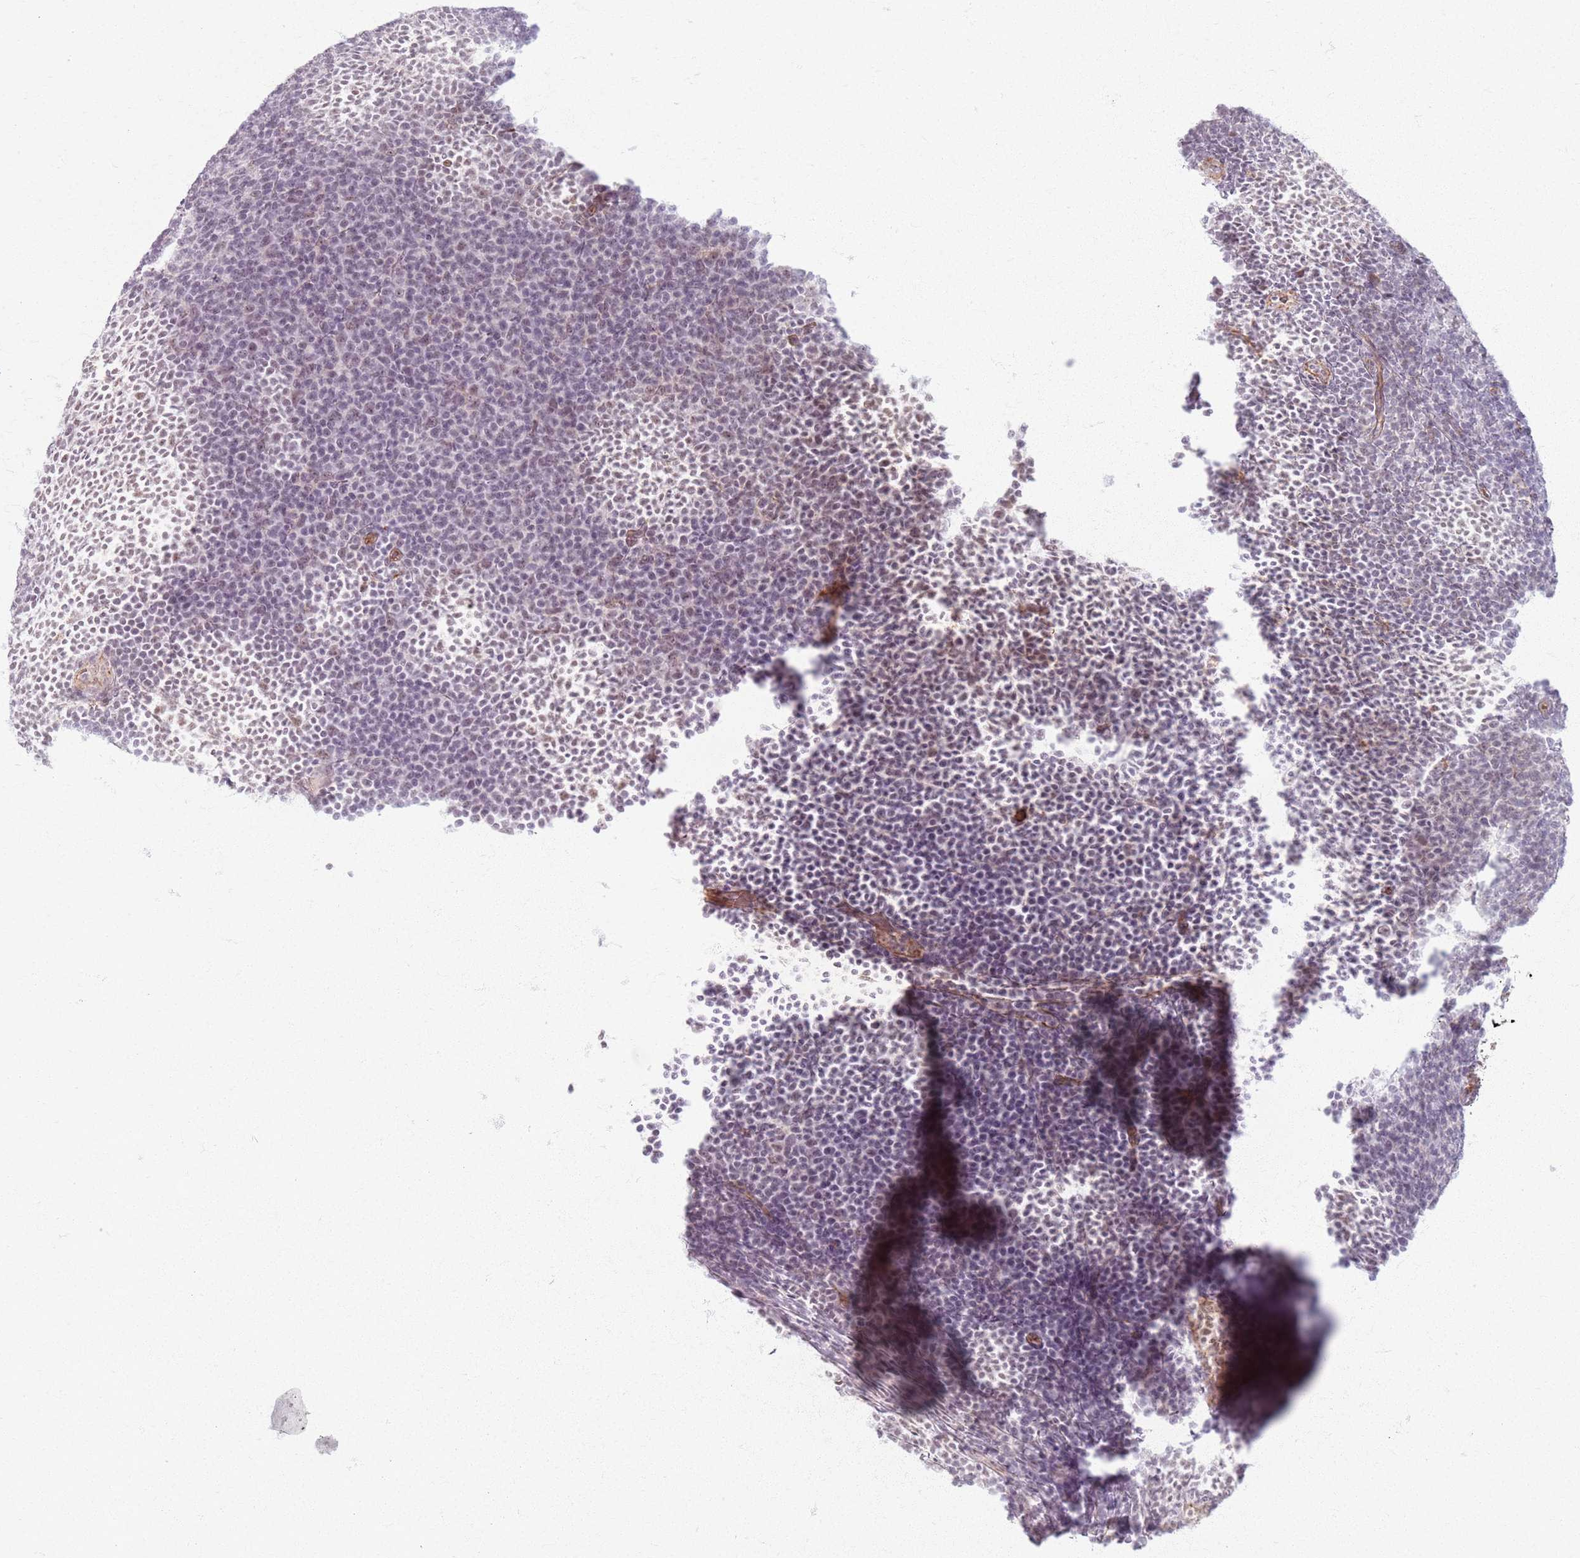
{"staining": {"intensity": "negative", "quantity": "none", "location": "none"}, "tissue": "lymphoma", "cell_type": "Tumor cells", "image_type": "cancer", "snomed": [{"axis": "morphology", "description": "Malignant lymphoma, non-Hodgkin's type, Low grade"}, {"axis": "topography", "description": "Lymph node"}], "caption": "This is an IHC micrograph of lymphoma. There is no expression in tumor cells.", "gene": "KCNA5", "patient": {"sex": "male", "age": 66}}